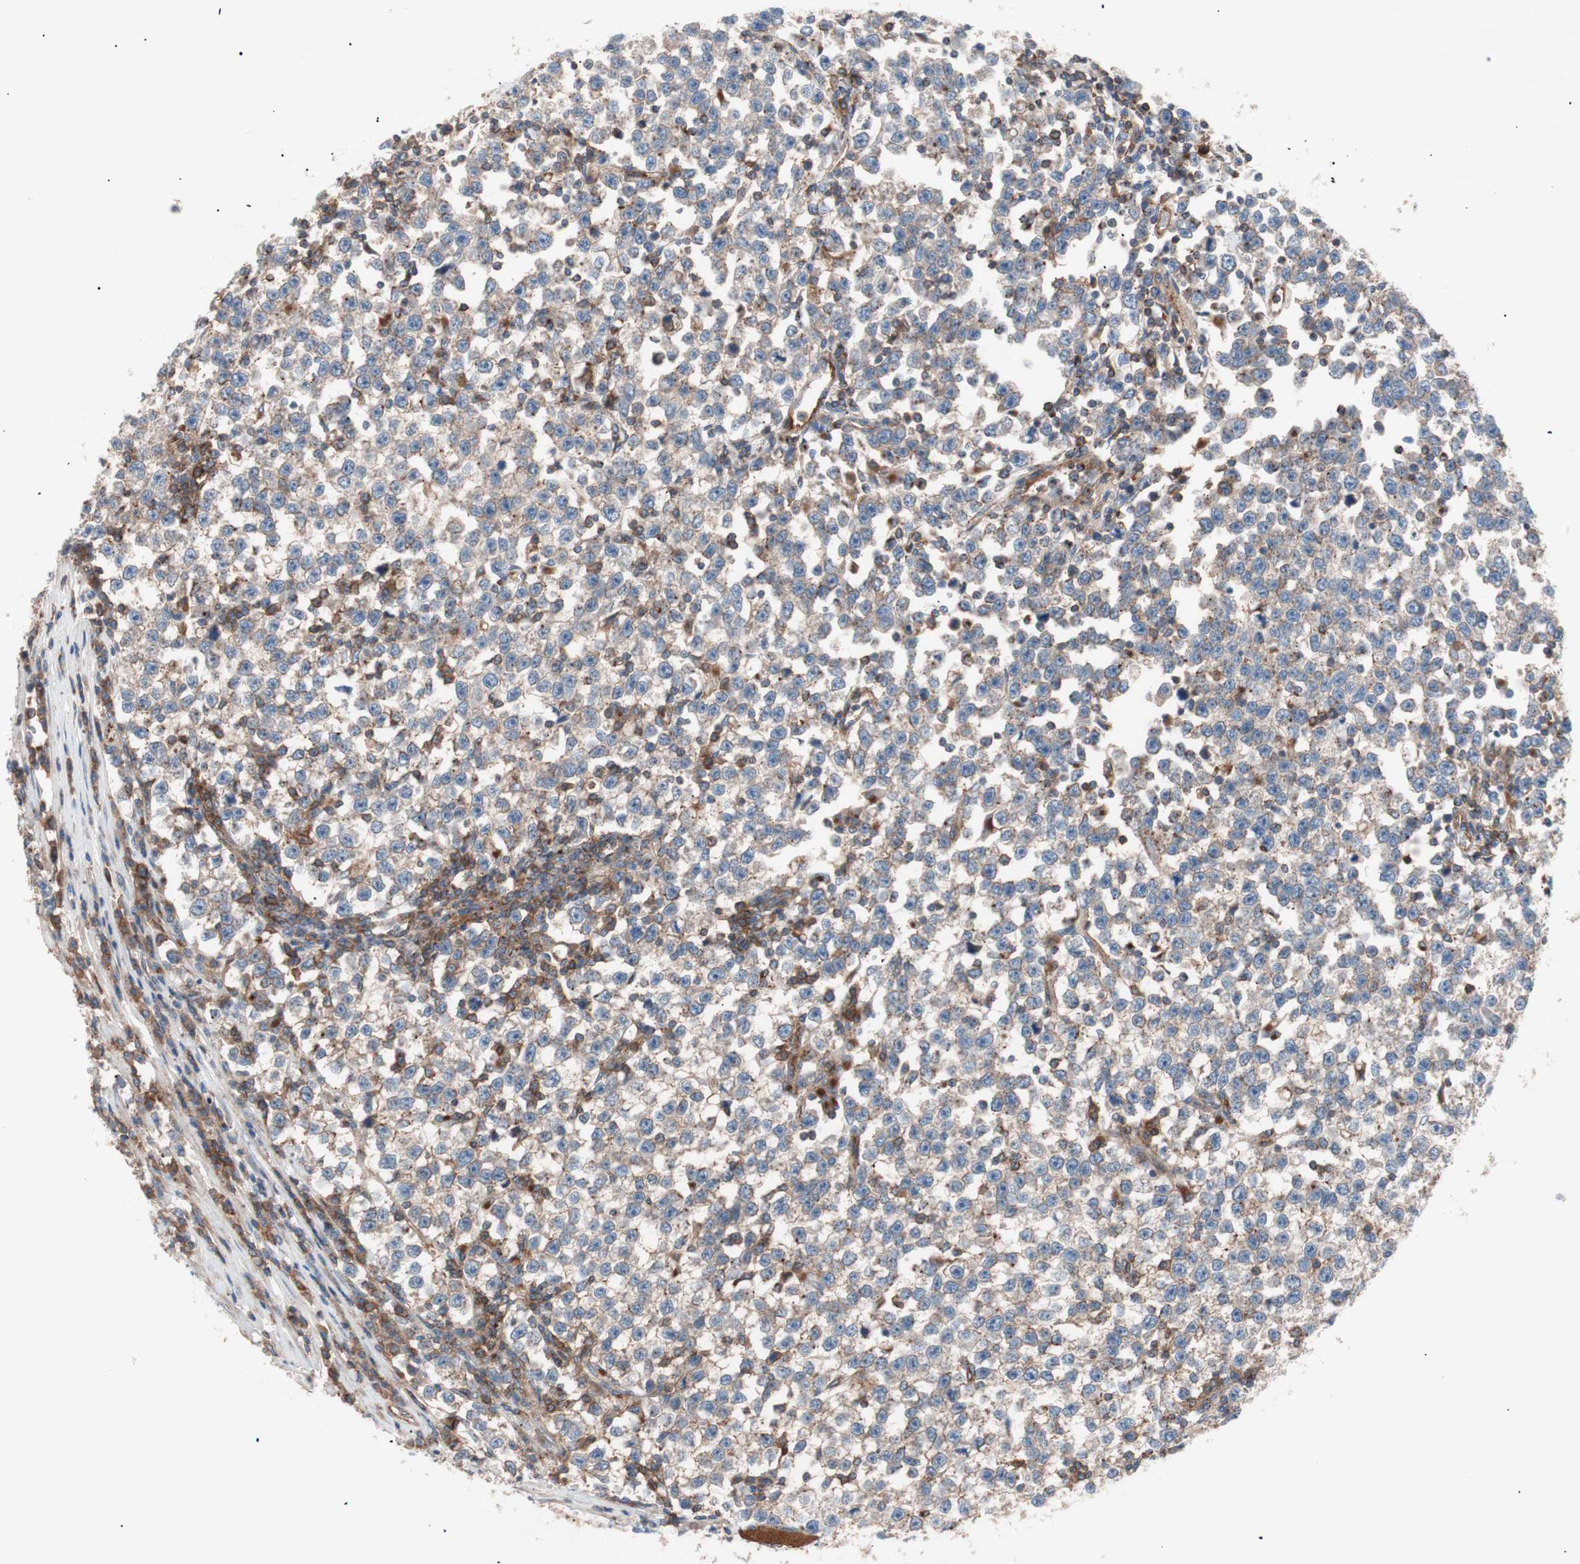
{"staining": {"intensity": "weak", "quantity": ">75%", "location": "cytoplasmic/membranous"}, "tissue": "testis cancer", "cell_type": "Tumor cells", "image_type": "cancer", "snomed": [{"axis": "morphology", "description": "Seminoma, NOS"}, {"axis": "topography", "description": "Testis"}], "caption": "DAB immunohistochemical staining of testis cancer demonstrates weak cytoplasmic/membranous protein expression in about >75% of tumor cells.", "gene": "FLOT2", "patient": {"sex": "male", "age": 43}}